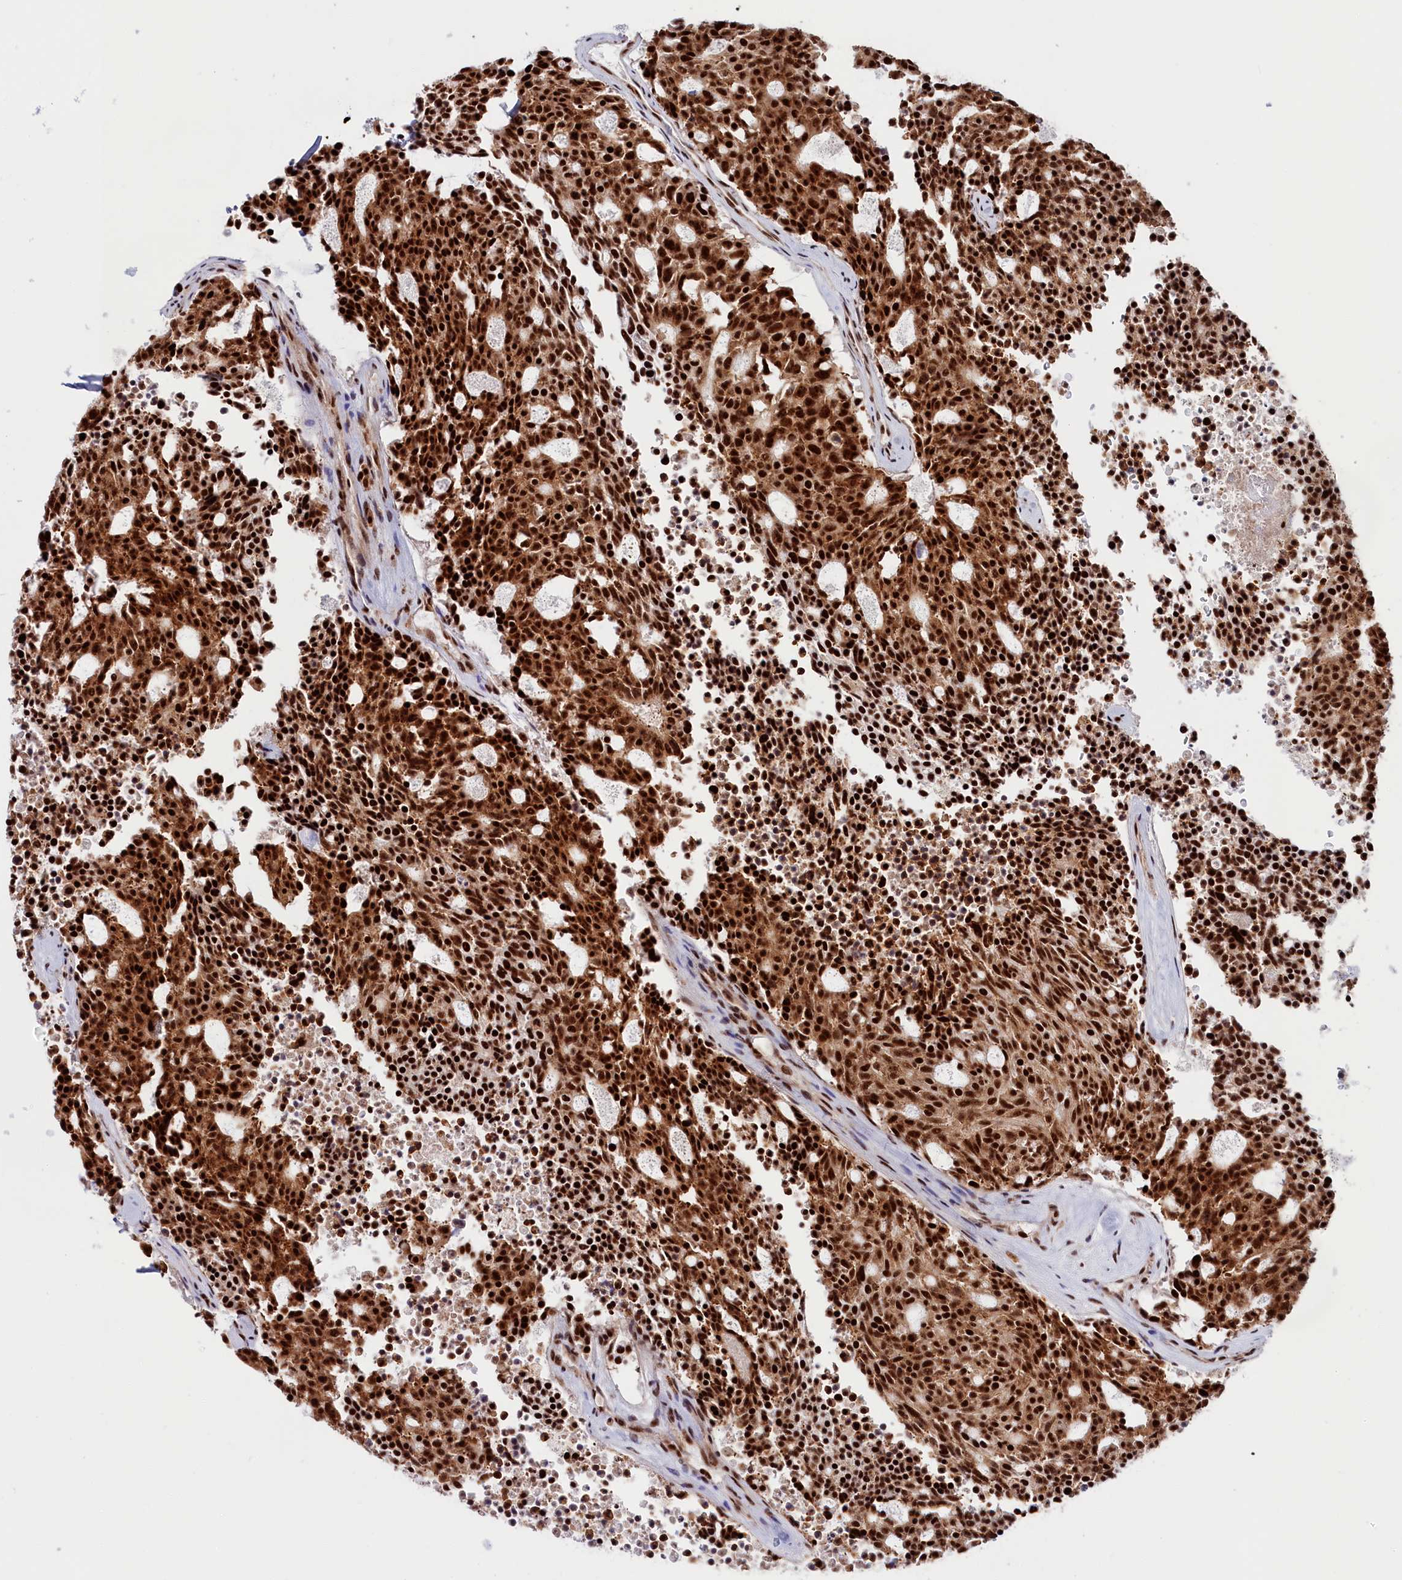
{"staining": {"intensity": "strong", "quantity": ">75%", "location": "nuclear"}, "tissue": "carcinoid", "cell_type": "Tumor cells", "image_type": "cancer", "snomed": [{"axis": "morphology", "description": "Carcinoid, malignant, NOS"}, {"axis": "topography", "description": "Pancreas"}], "caption": "A photomicrograph of human carcinoid stained for a protein shows strong nuclear brown staining in tumor cells.", "gene": "SNRNP70", "patient": {"sex": "female", "age": 54}}